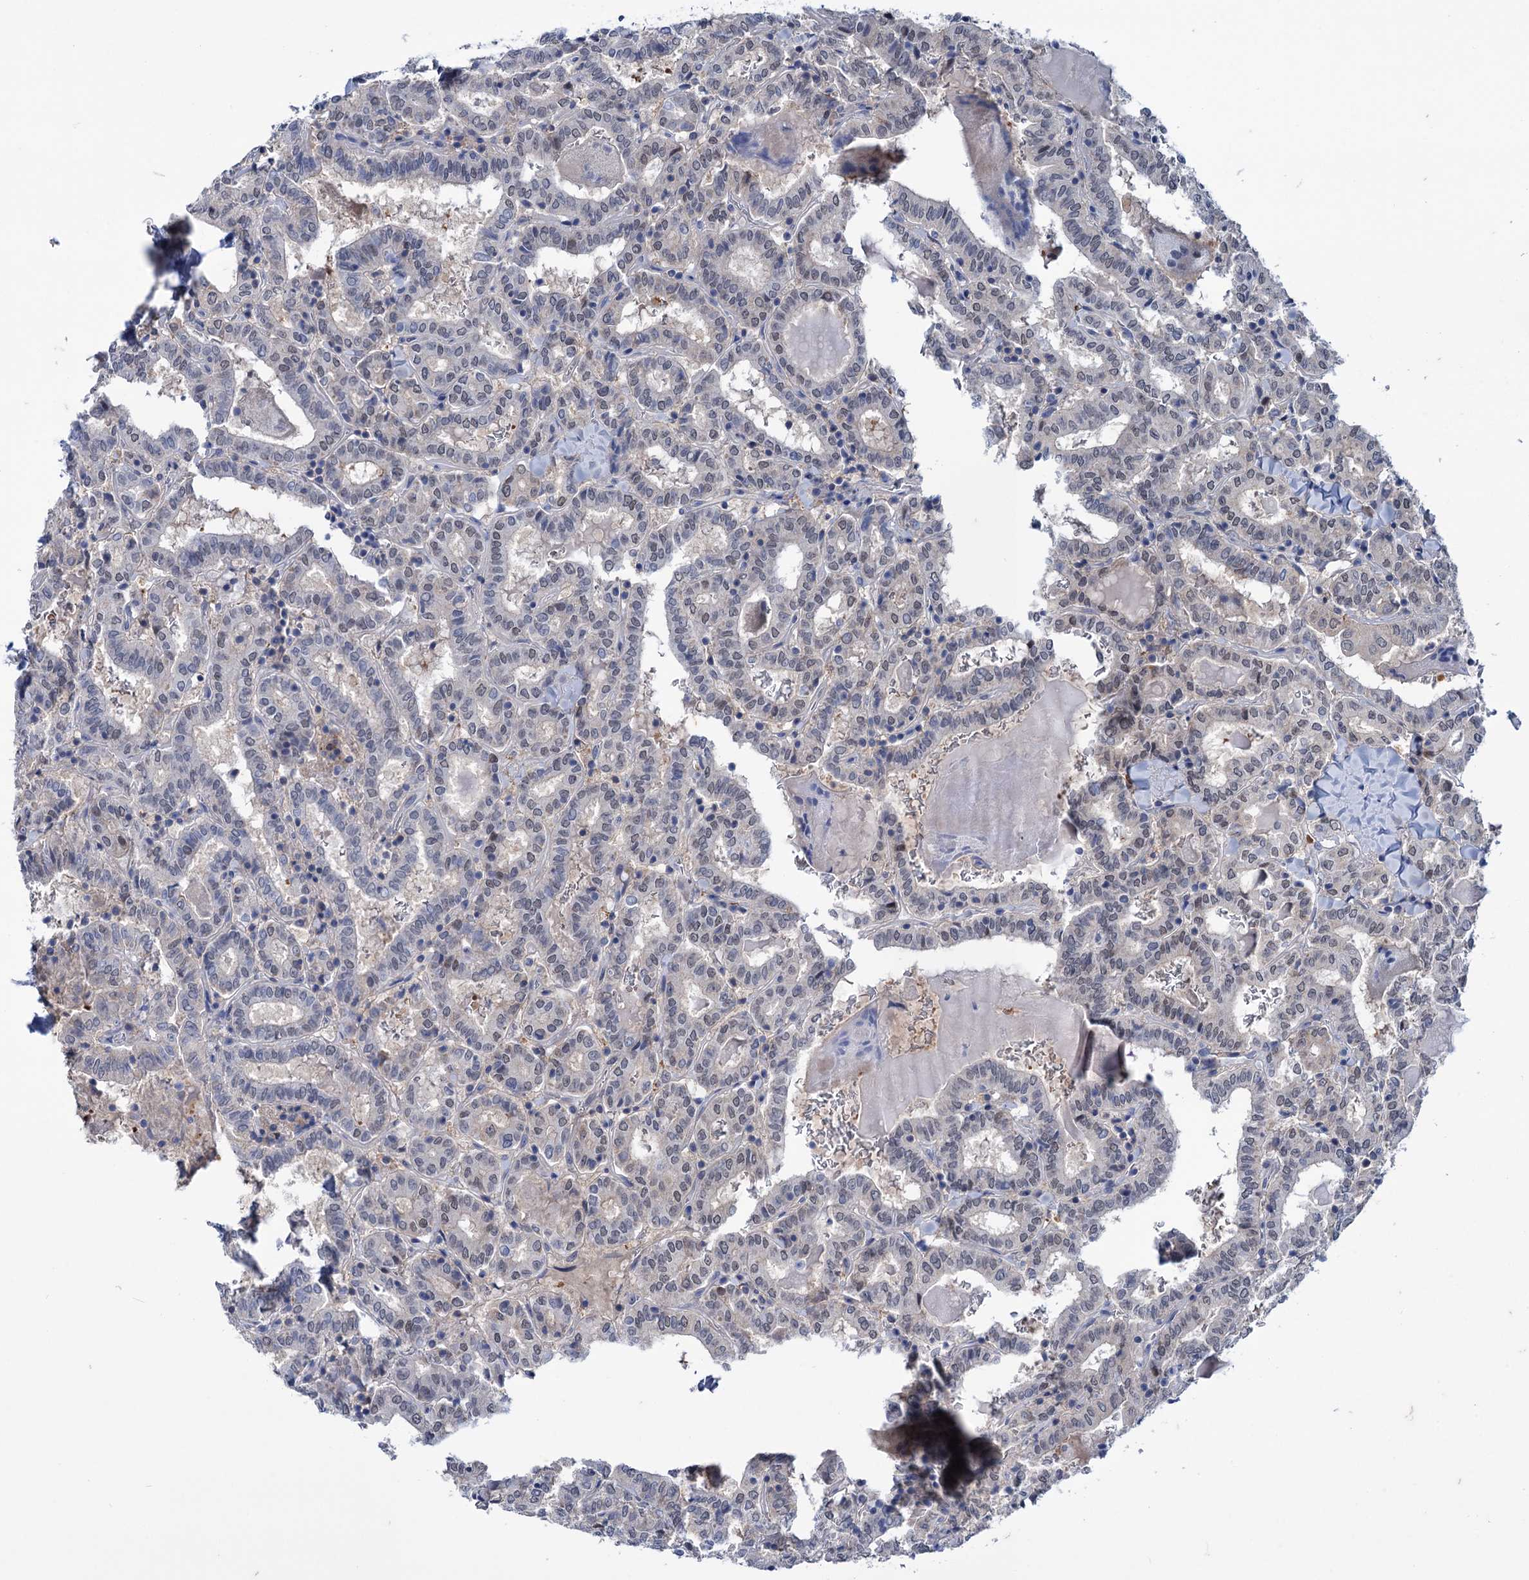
{"staining": {"intensity": "weak", "quantity": "<25%", "location": "nuclear"}, "tissue": "thyroid cancer", "cell_type": "Tumor cells", "image_type": "cancer", "snomed": [{"axis": "morphology", "description": "Papillary adenocarcinoma, NOS"}, {"axis": "topography", "description": "Thyroid gland"}], "caption": "This is an immunohistochemistry histopathology image of human thyroid cancer. There is no expression in tumor cells.", "gene": "MID1IP1", "patient": {"sex": "female", "age": 72}}